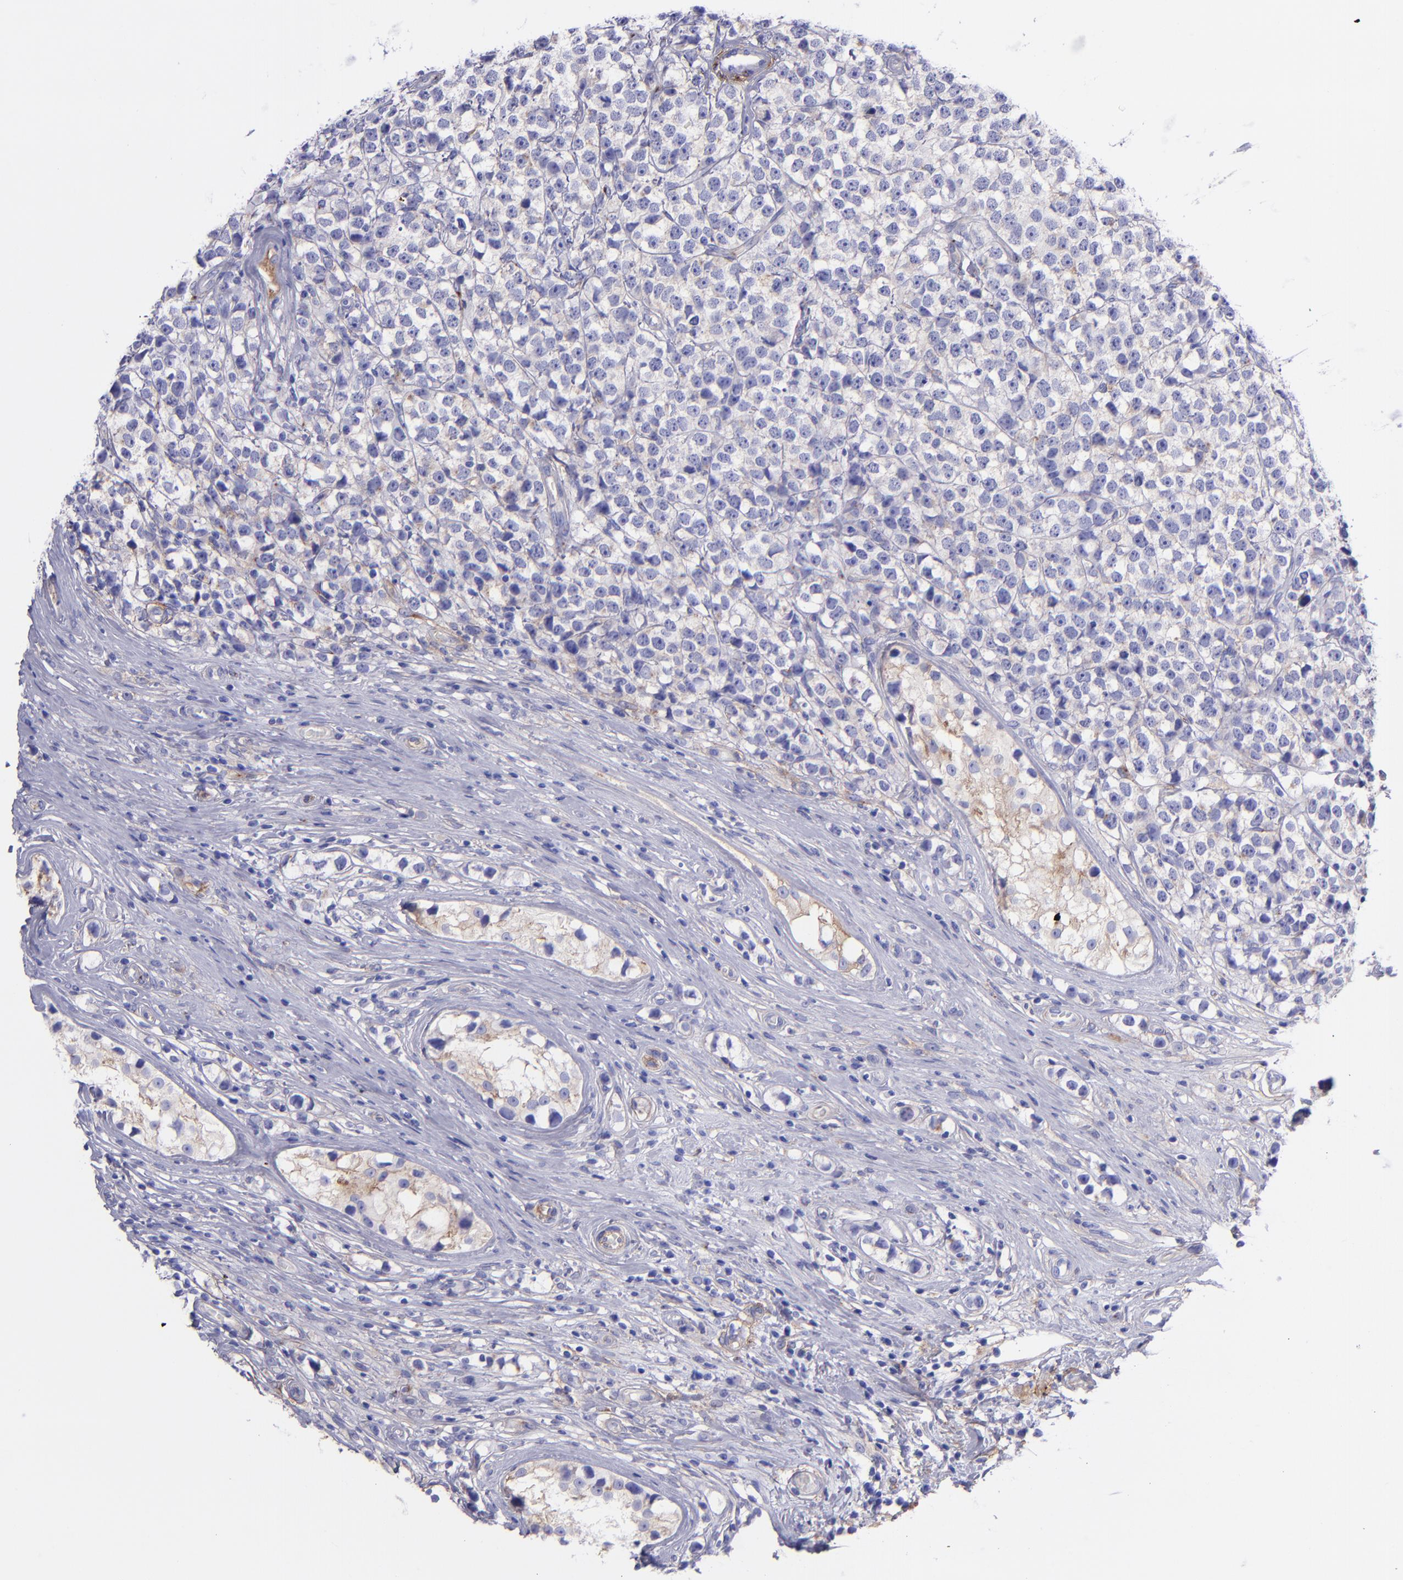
{"staining": {"intensity": "weak", "quantity": "<25%", "location": "cytoplasmic/membranous"}, "tissue": "testis cancer", "cell_type": "Tumor cells", "image_type": "cancer", "snomed": [{"axis": "morphology", "description": "Seminoma, NOS"}, {"axis": "topography", "description": "Testis"}], "caption": "High power microscopy histopathology image of an immunohistochemistry (IHC) photomicrograph of seminoma (testis), revealing no significant positivity in tumor cells. The staining is performed using DAB brown chromogen with nuclei counter-stained in using hematoxylin.", "gene": "ITGAV", "patient": {"sex": "male", "age": 25}}